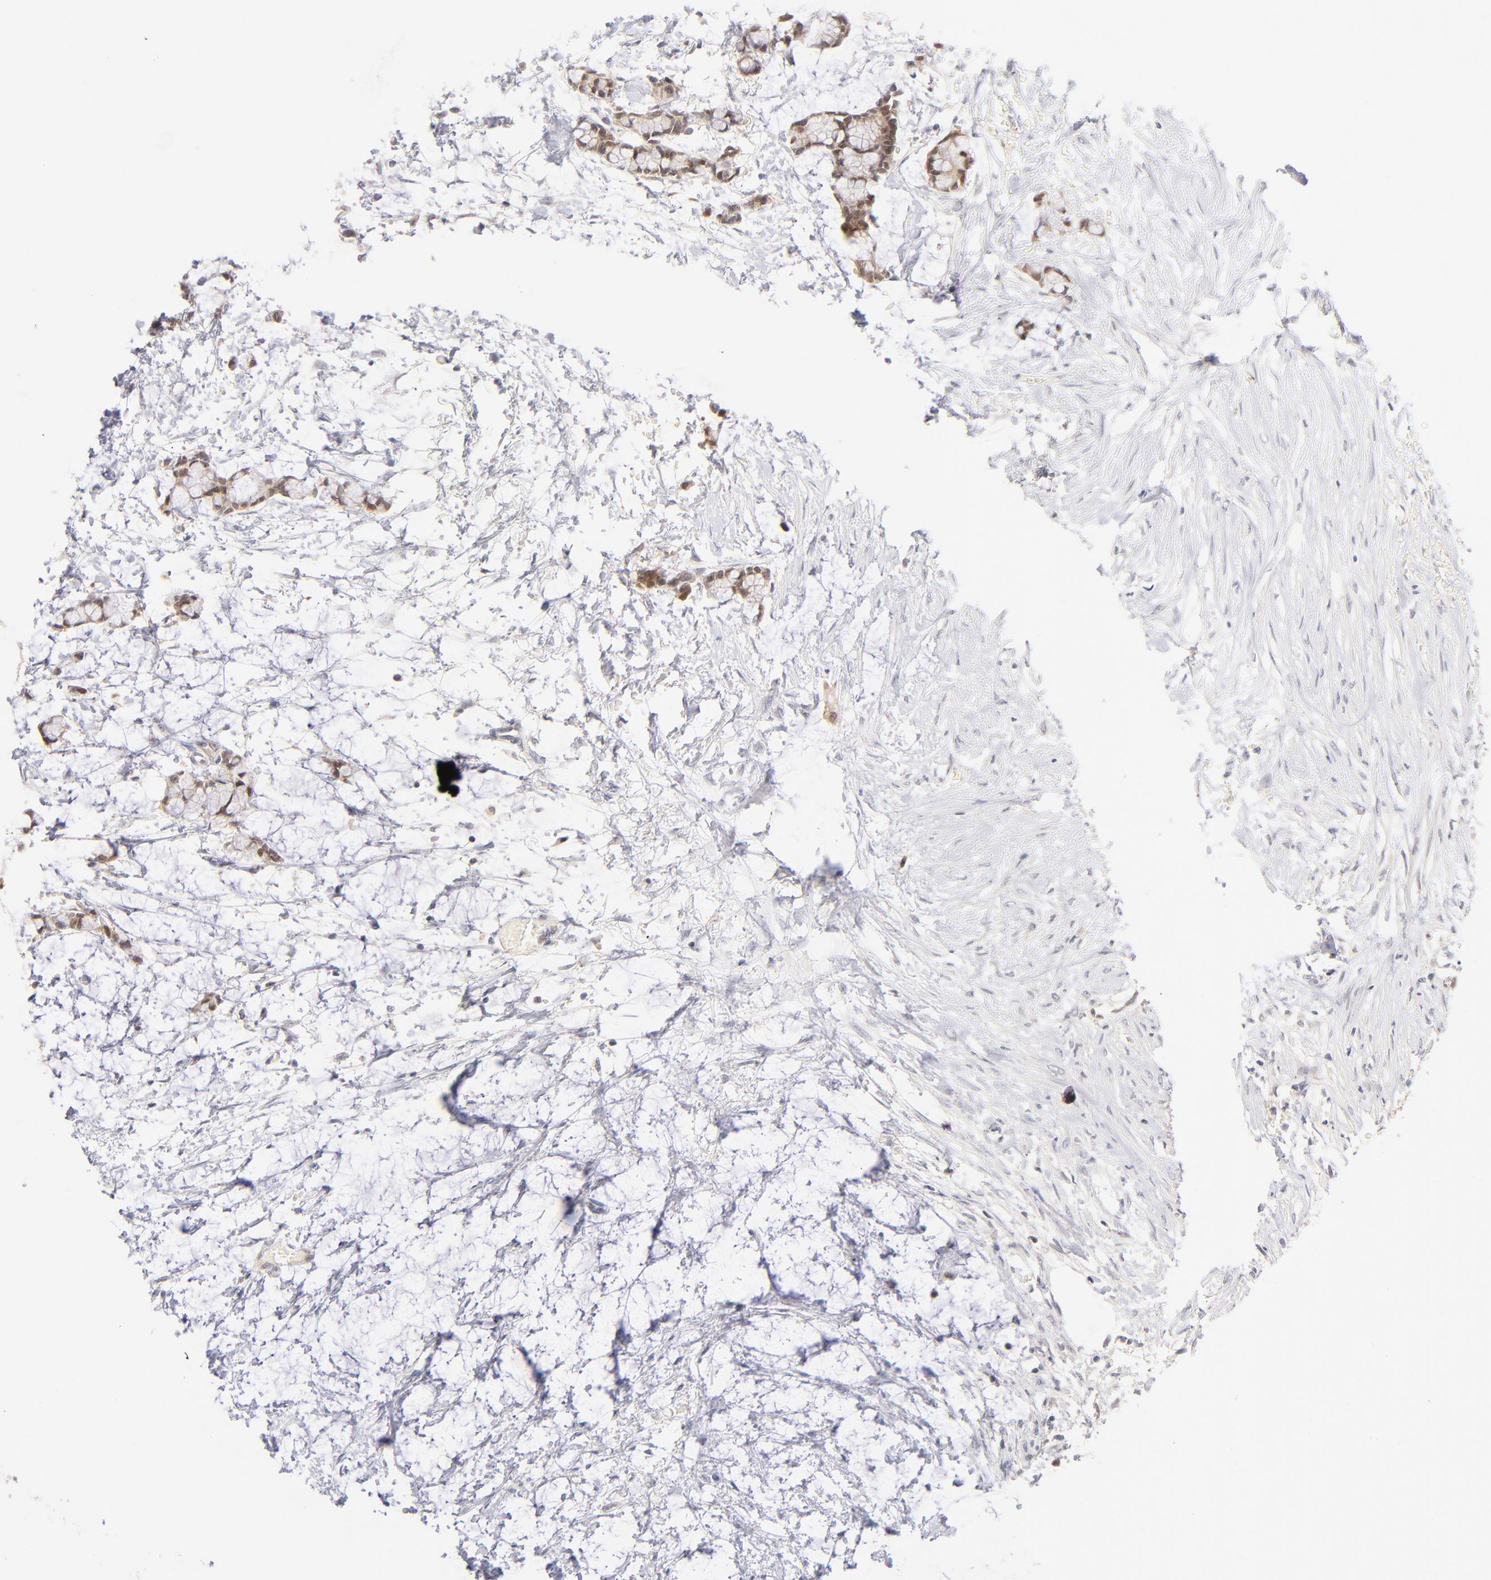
{"staining": {"intensity": "weak", "quantity": ">75%", "location": "cytoplasmic/membranous"}, "tissue": "colorectal cancer", "cell_type": "Tumor cells", "image_type": "cancer", "snomed": [{"axis": "morphology", "description": "Normal tissue, NOS"}, {"axis": "morphology", "description": "Adenocarcinoma, NOS"}, {"axis": "topography", "description": "Colon"}, {"axis": "topography", "description": "Peripheral nerve tissue"}], "caption": "Colorectal cancer (adenocarcinoma) was stained to show a protein in brown. There is low levels of weak cytoplasmic/membranous positivity in about >75% of tumor cells.", "gene": "CASP6", "patient": {"sex": "male", "age": 14}}